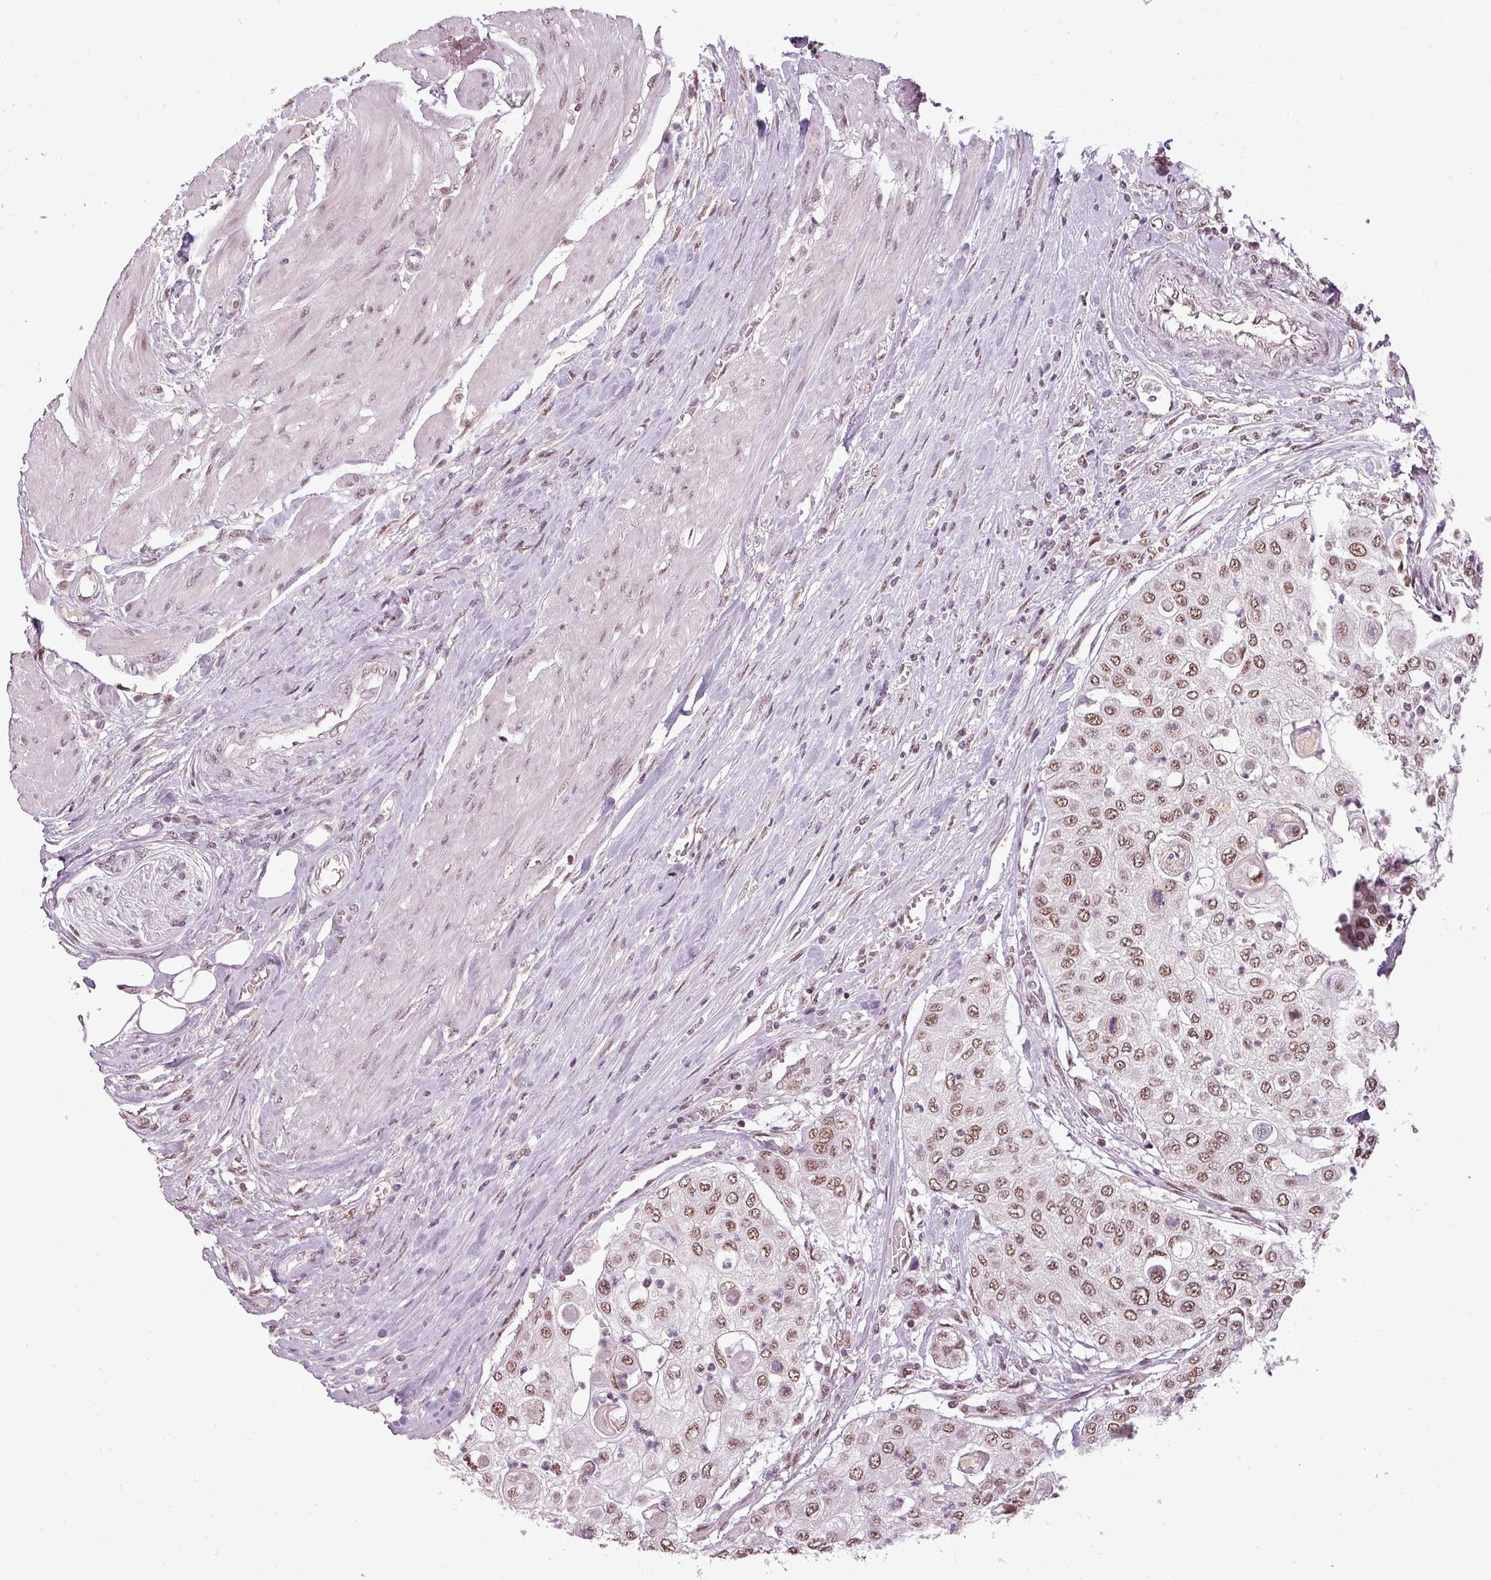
{"staining": {"intensity": "moderate", "quantity": ">75%", "location": "nuclear"}, "tissue": "urothelial cancer", "cell_type": "Tumor cells", "image_type": "cancer", "snomed": [{"axis": "morphology", "description": "Urothelial carcinoma, High grade"}, {"axis": "topography", "description": "Urinary bladder"}], "caption": "This is a histology image of immunohistochemistry staining of high-grade urothelial carcinoma, which shows moderate staining in the nuclear of tumor cells.", "gene": "BCAS3", "patient": {"sex": "female", "age": 79}}